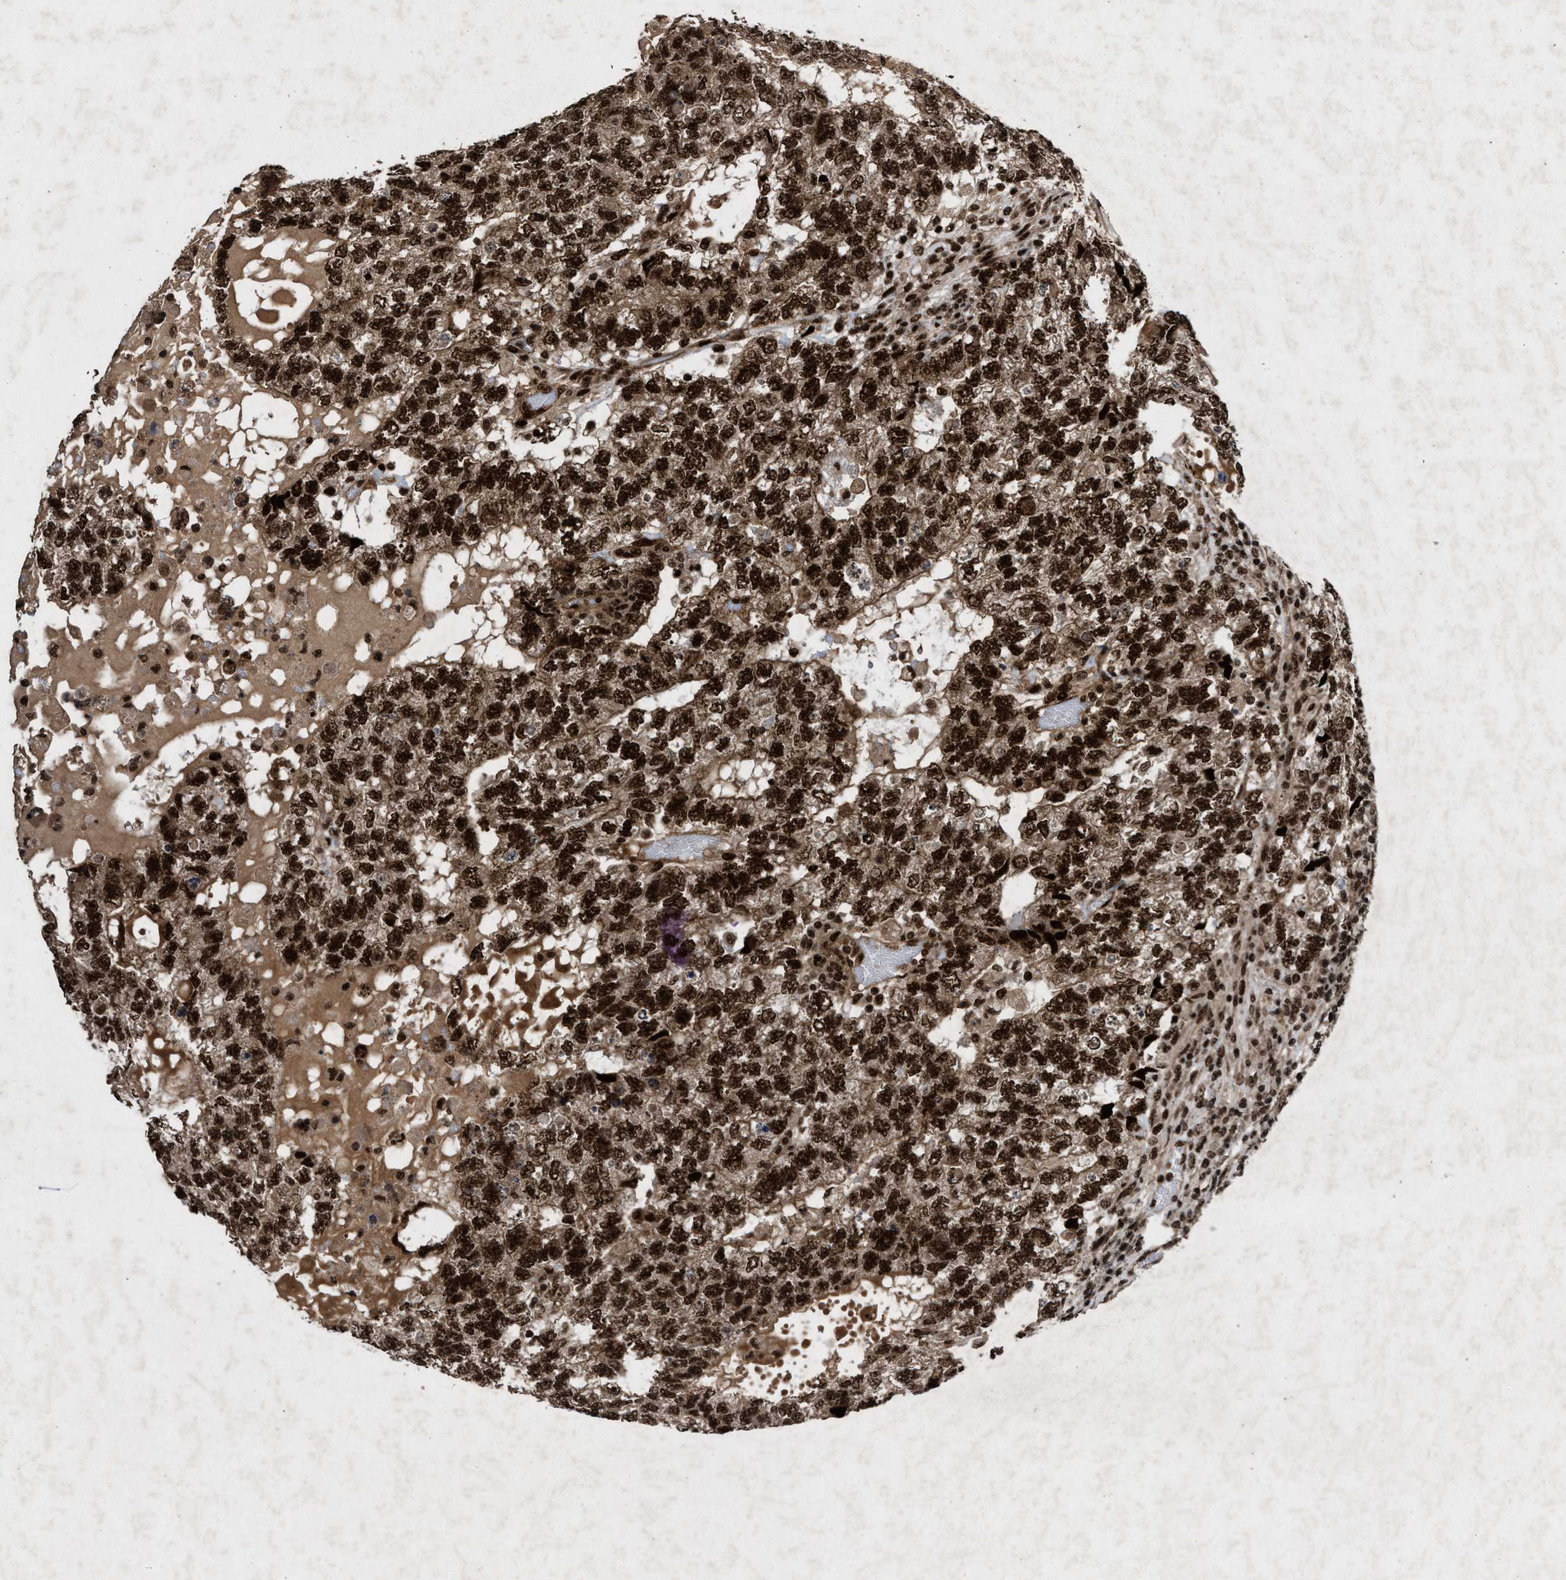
{"staining": {"intensity": "strong", "quantity": ">75%", "location": "nuclear"}, "tissue": "testis cancer", "cell_type": "Tumor cells", "image_type": "cancer", "snomed": [{"axis": "morphology", "description": "Carcinoma, Embryonal, NOS"}, {"axis": "topography", "description": "Testis"}], "caption": "High-magnification brightfield microscopy of testis embryonal carcinoma stained with DAB (3,3'-diaminobenzidine) (brown) and counterstained with hematoxylin (blue). tumor cells exhibit strong nuclear positivity is present in about>75% of cells. The staining was performed using DAB to visualize the protein expression in brown, while the nuclei were stained in blue with hematoxylin (Magnification: 20x).", "gene": "WIZ", "patient": {"sex": "male", "age": 36}}